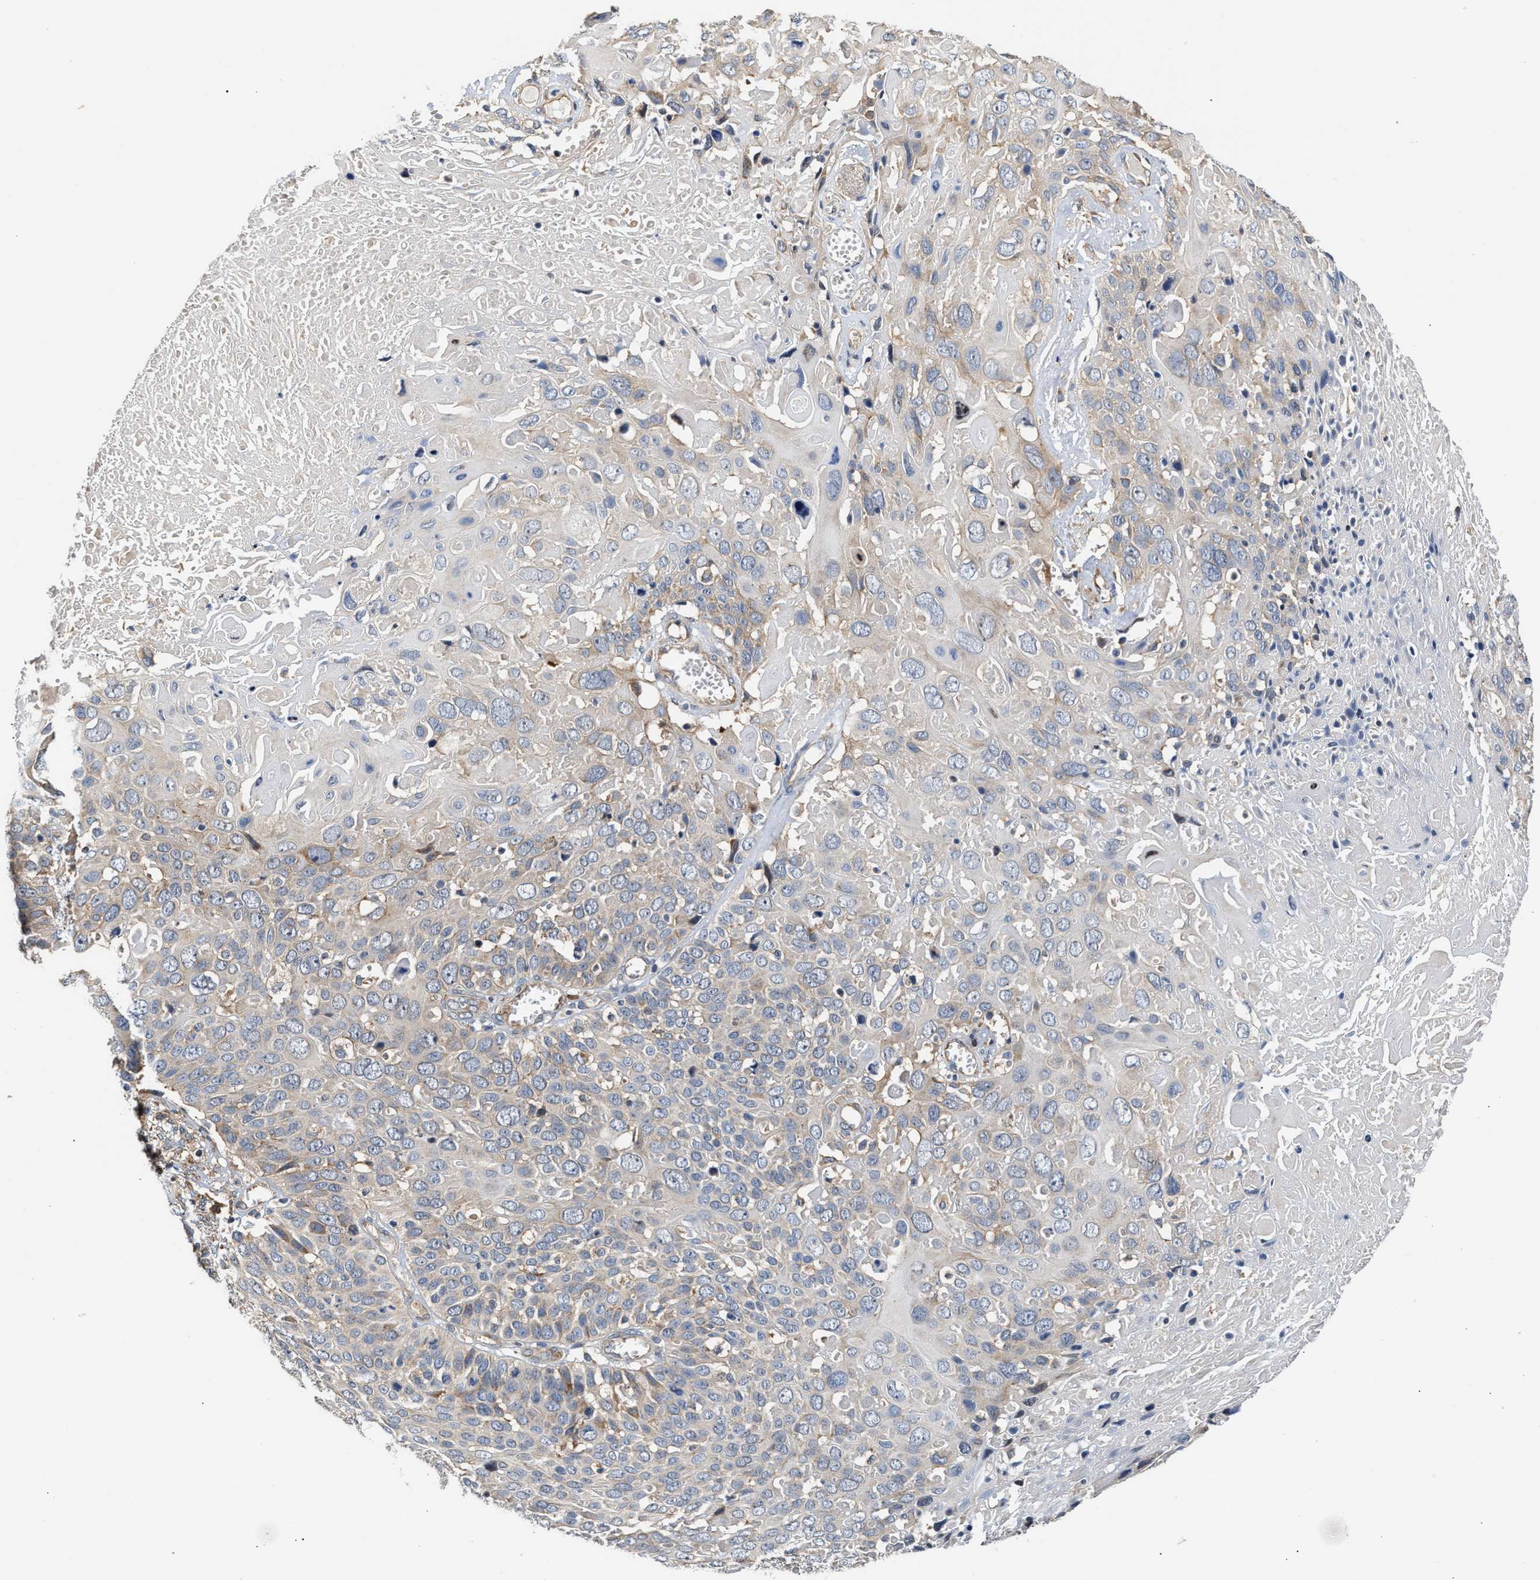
{"staining": {"intensity": "weak", "quantity": "<25%", "location": "cytoplasmic/membranous"}, "tissue": "cervical cancer", "cell_type": "Tumor cells", "image_type": "cancer", "snomed": [{"axis": "morphology", "description": "Squamous cell carcinoma, NOS"}, {"axis": "topography", "description": "Cervix"}], "caption": "Immunohistochemistry (IHC) of human cervical cancer shows no staining in tumor cells. Nuclei are stained in blue.", "gene": "CLIP2", "patient": {"sex": "female", "age": 74}}